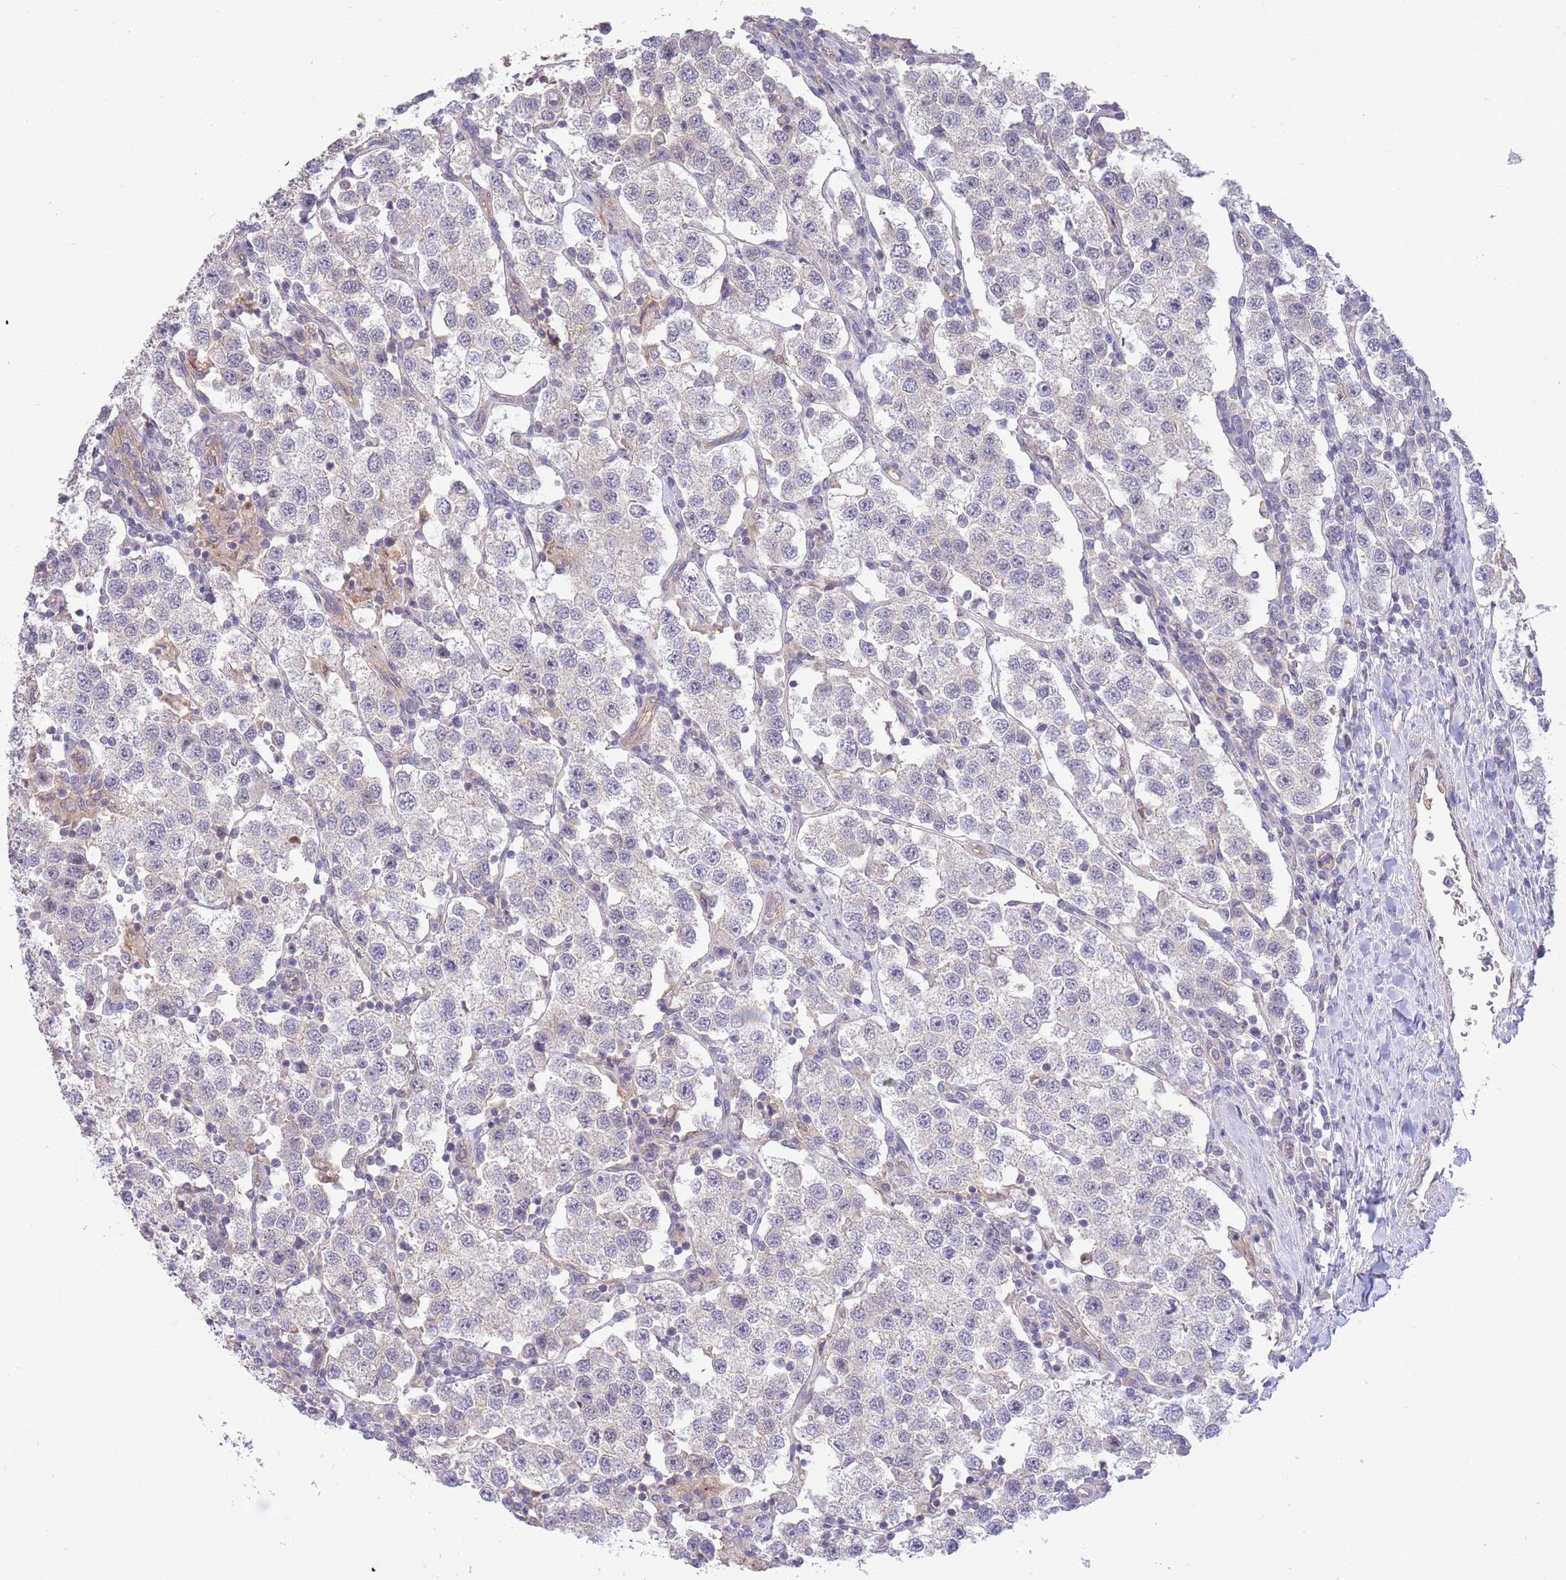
{"staining": {"intensity": "negative", "quantity": "none", "location": "none"}, "tissue": "testis cancer", "cell_type": "Tumor cells", "image_type": "cancer", "snomed": [{"axis": "morphology", "description": "Seminoma, NOS"}, {"axis": "topography", "description": "Testis"}], "caption": "IHC of human testis cancer (seminoma) displays no positivity in tumor cells. (DAB (3,3'-diaminobenzidine) IHC, high magnification).", "gene": "SMC6", "patient": {"sex": "male", "age": 37}}